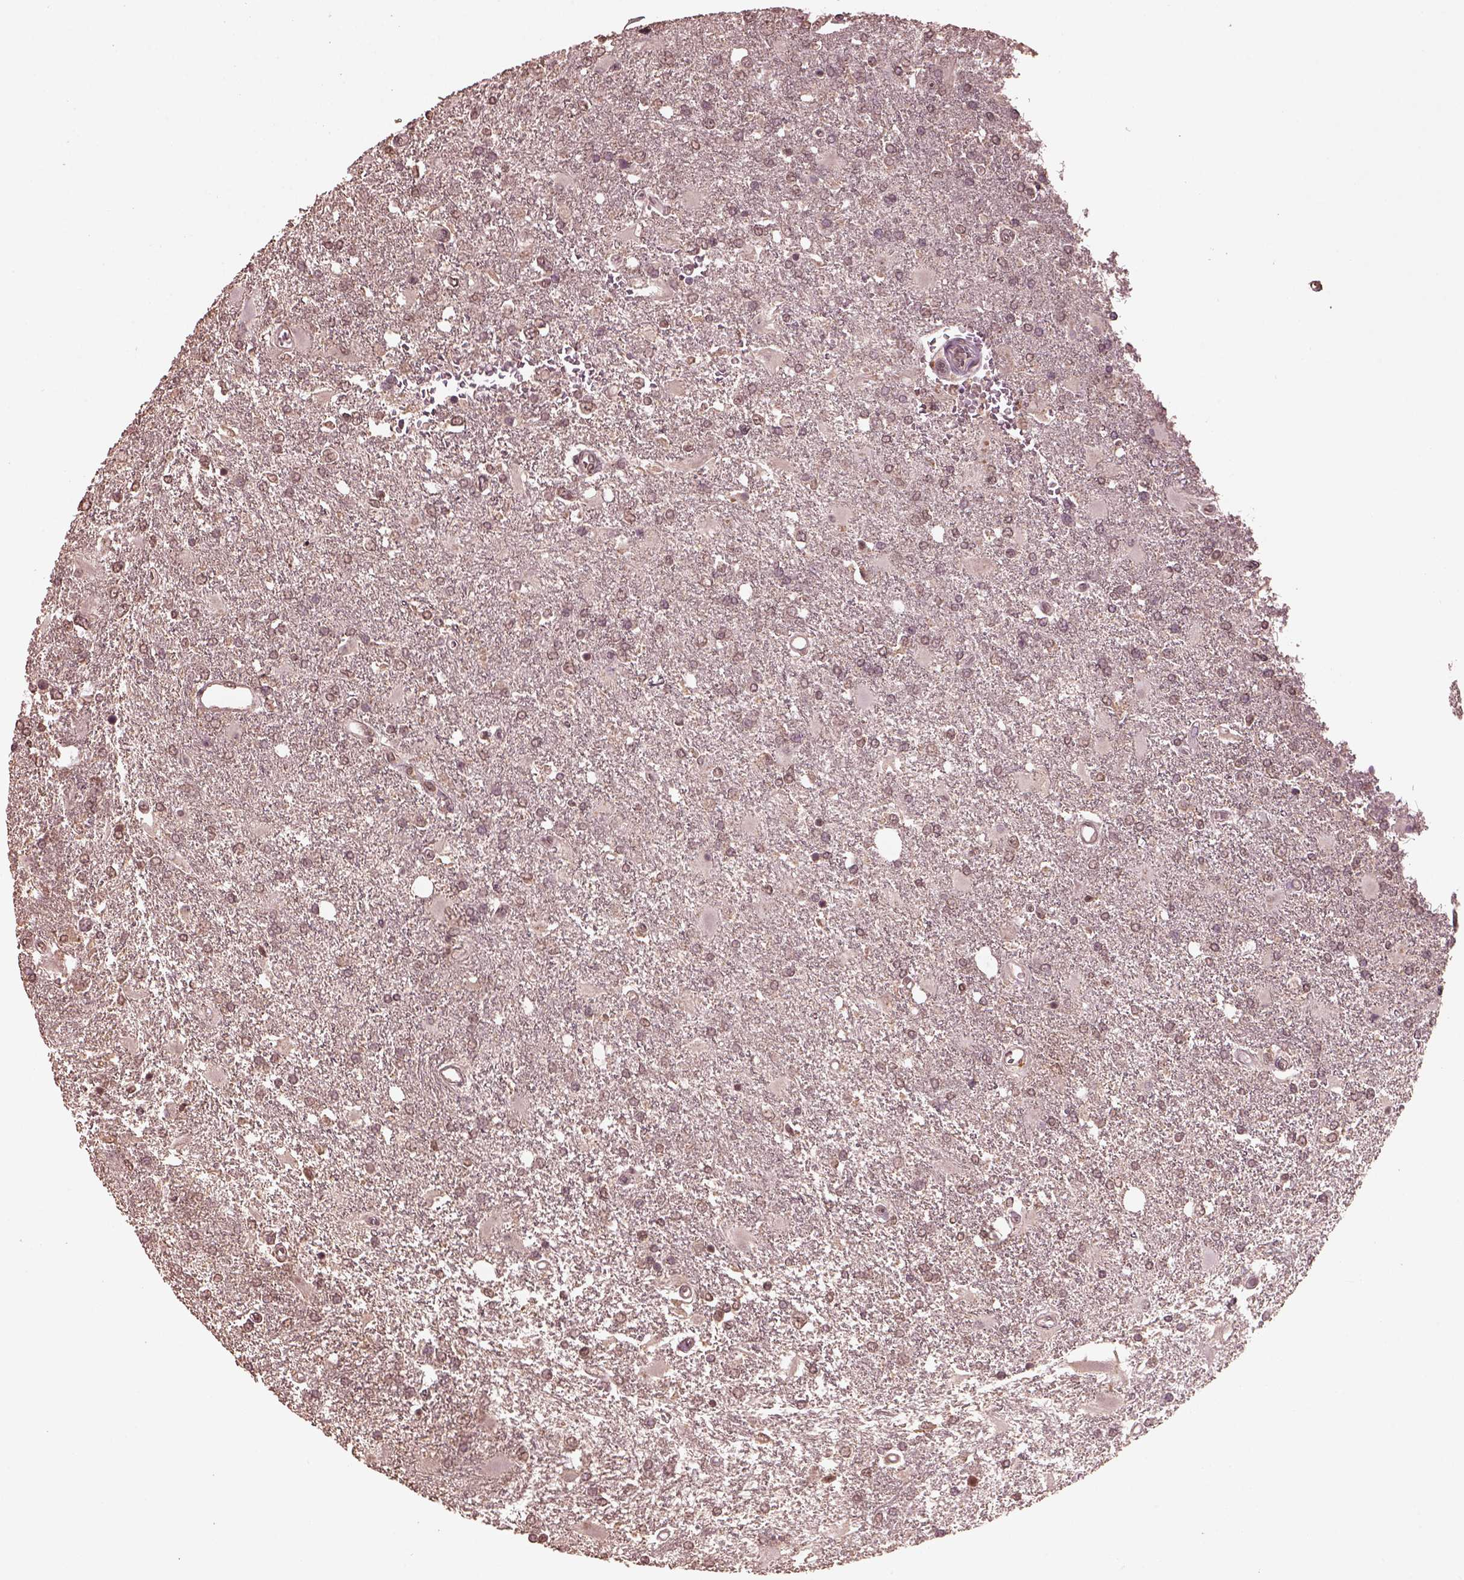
{"staining": {"intensity": "negative", "quantity": "none", "location": "none"}, "tissue": "glioma", "cell_type": "Tumor cells", "image_type": "cancer", "snomed": [{"axis": "morphology", "description": "Glioma, malignant, High grade"}, {"axis": "topography", "description": "Cerebral cortex"}], "caption": "Immunohistochemistry of malignant high-grade glioma shows no expression in tumor cells.", "gene": "CPT1C", "patient": {"sex": "male", "age": 79}}